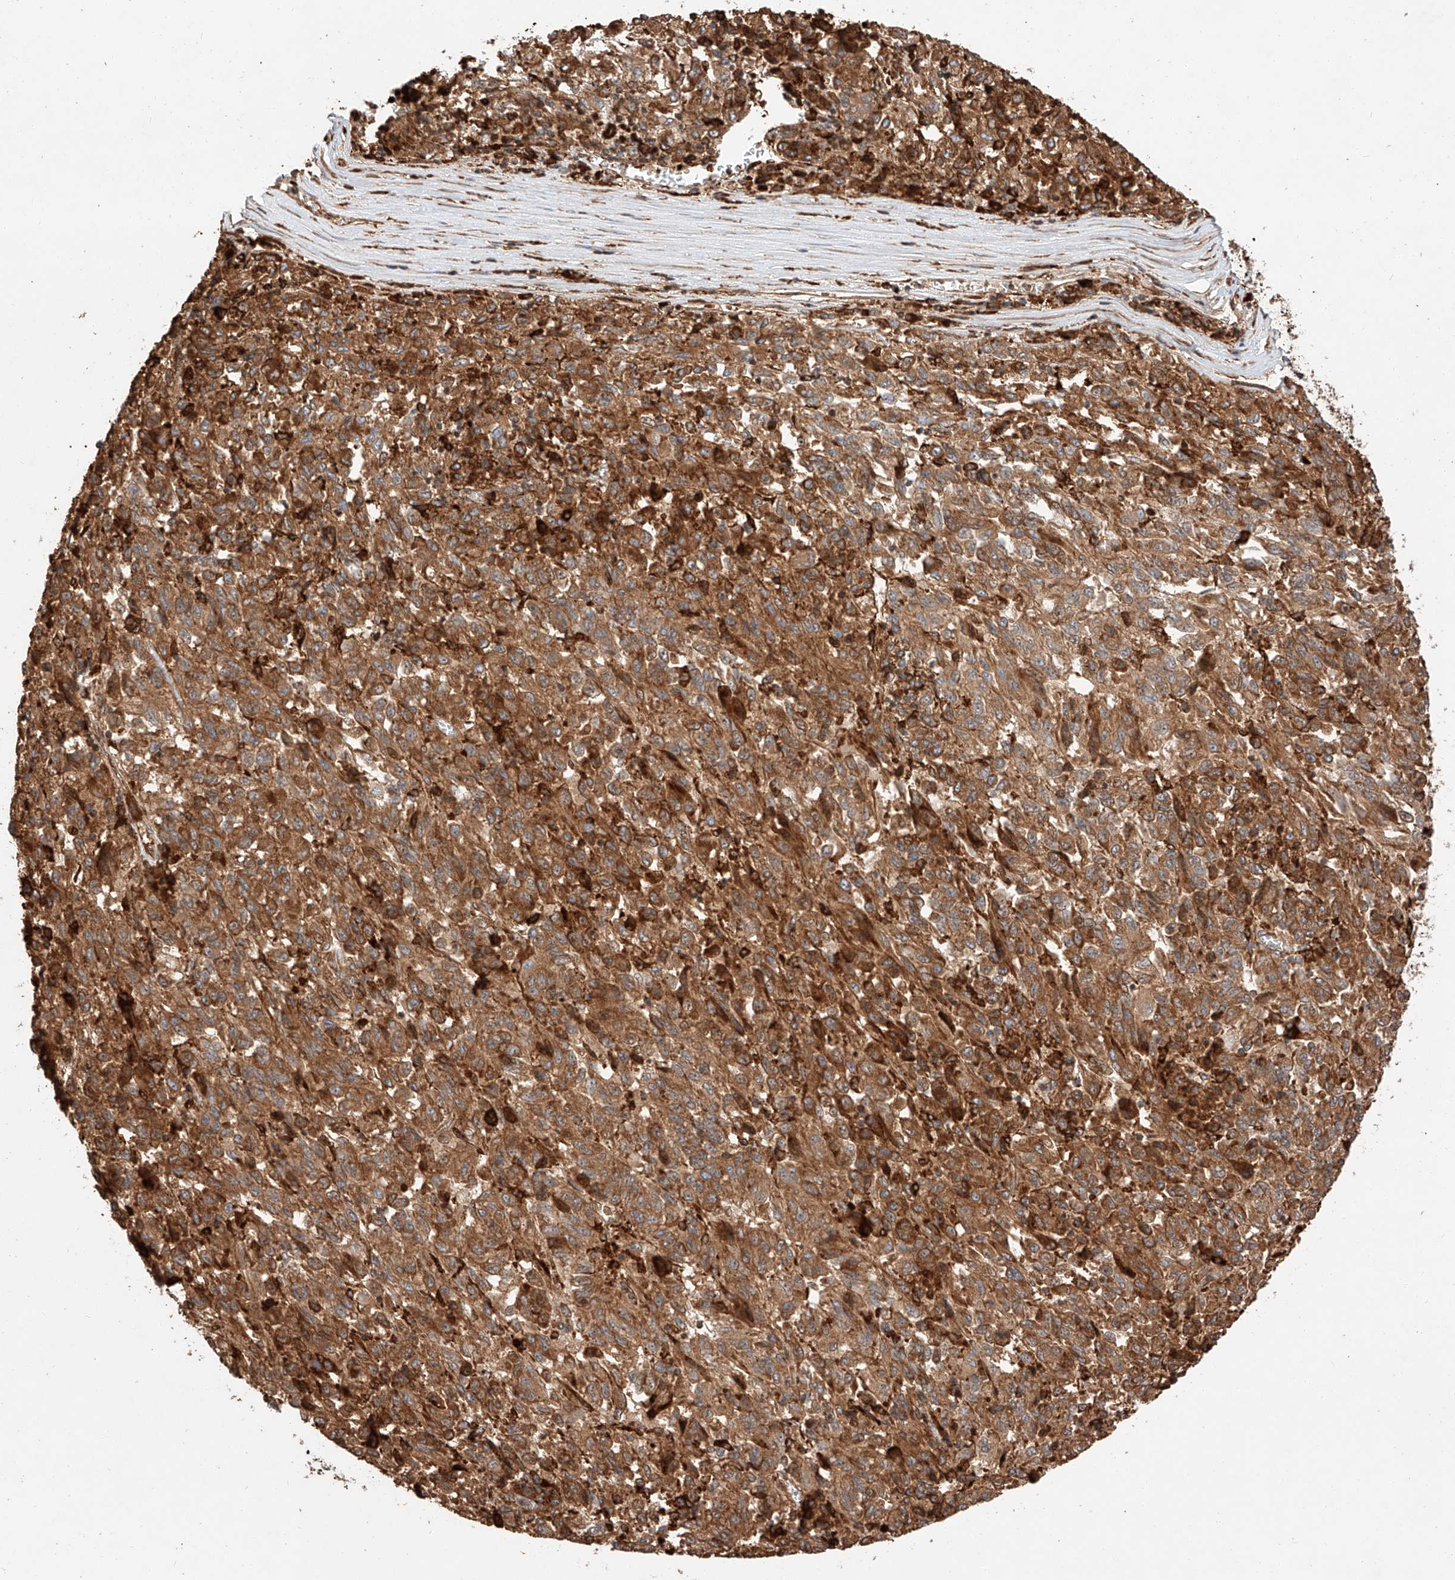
{"staining": {"intensity": "moderate", "quantity": ">75%", "location": "cytoplasmic/membranous"}, "tissue": "melanoma", "cell_type": "Tumor cells", "image_type": "cancer", "snomed": [{"axis": "morphology", "description": "Malignant melanoma, Metastatic site"}, {"axis": "topography", "description": "Lung"}], "caption": "Protein staining demonstrates moderate cytoplasmic/membranous positivity in about >75% of tumor cells in melanoma.", "gene": "ZNF84", "patient": {"sex": "male", "age": 64}}